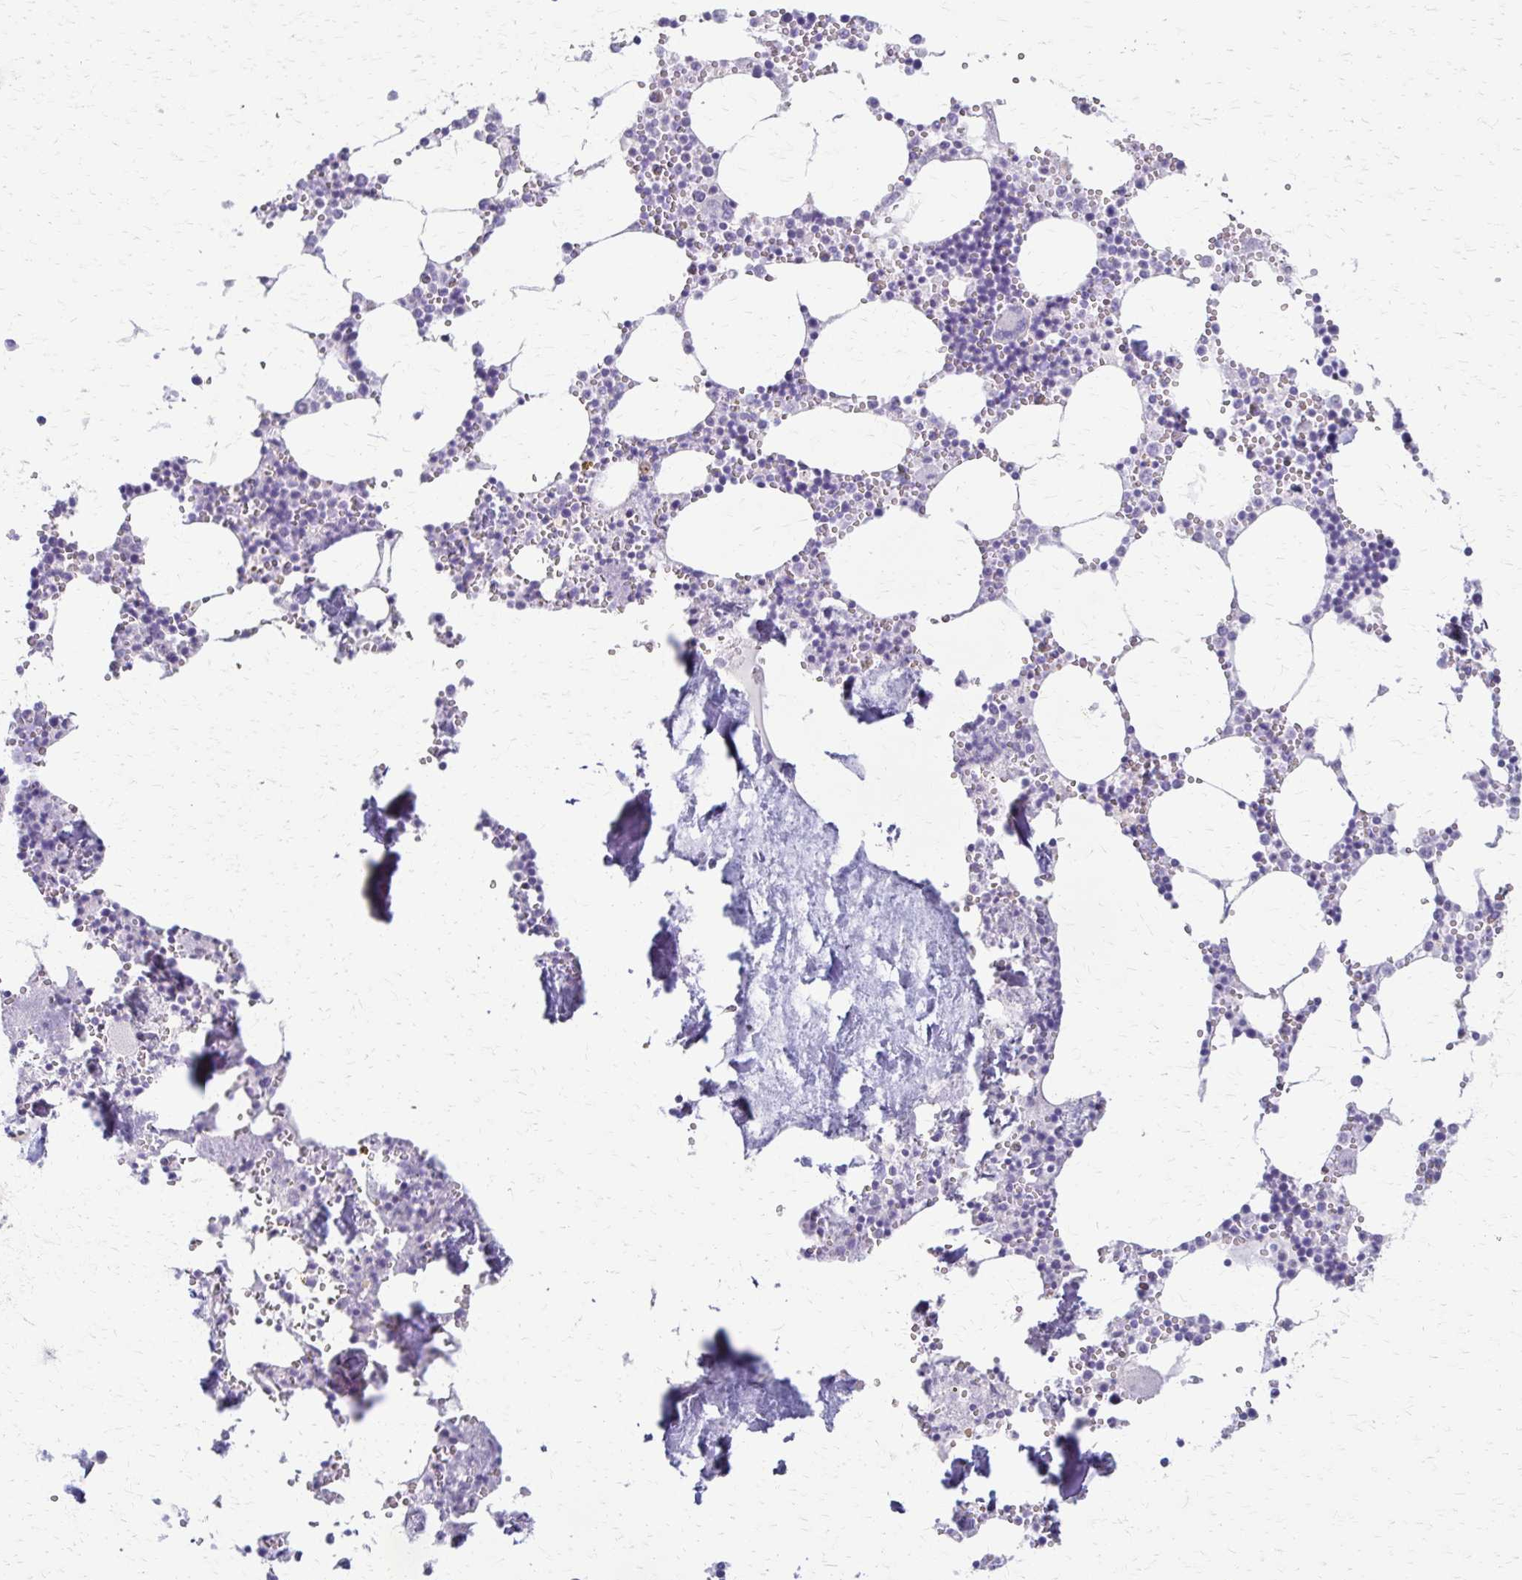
{"staining": {"intensity": "negative", "quantity": "none", "location": "none"}, "tissue": "bone marrow", "cell_type": "Hematopoietic cells", "image_type": "normal", "snomed": [{"axis": "morphology", "description": "Normal tissue, NOS"}, {"axis": "topography", "description": "Bone marrow"}], "caption": "High power microscopy photomicrograph of an immunohistochemistry (IHC) micrograph of benign bone marrow, revealing no significant expression in hematopoietic cells.", "gene": "ZSCAN5B", "patient": {"sex": "male", "age": 54}}